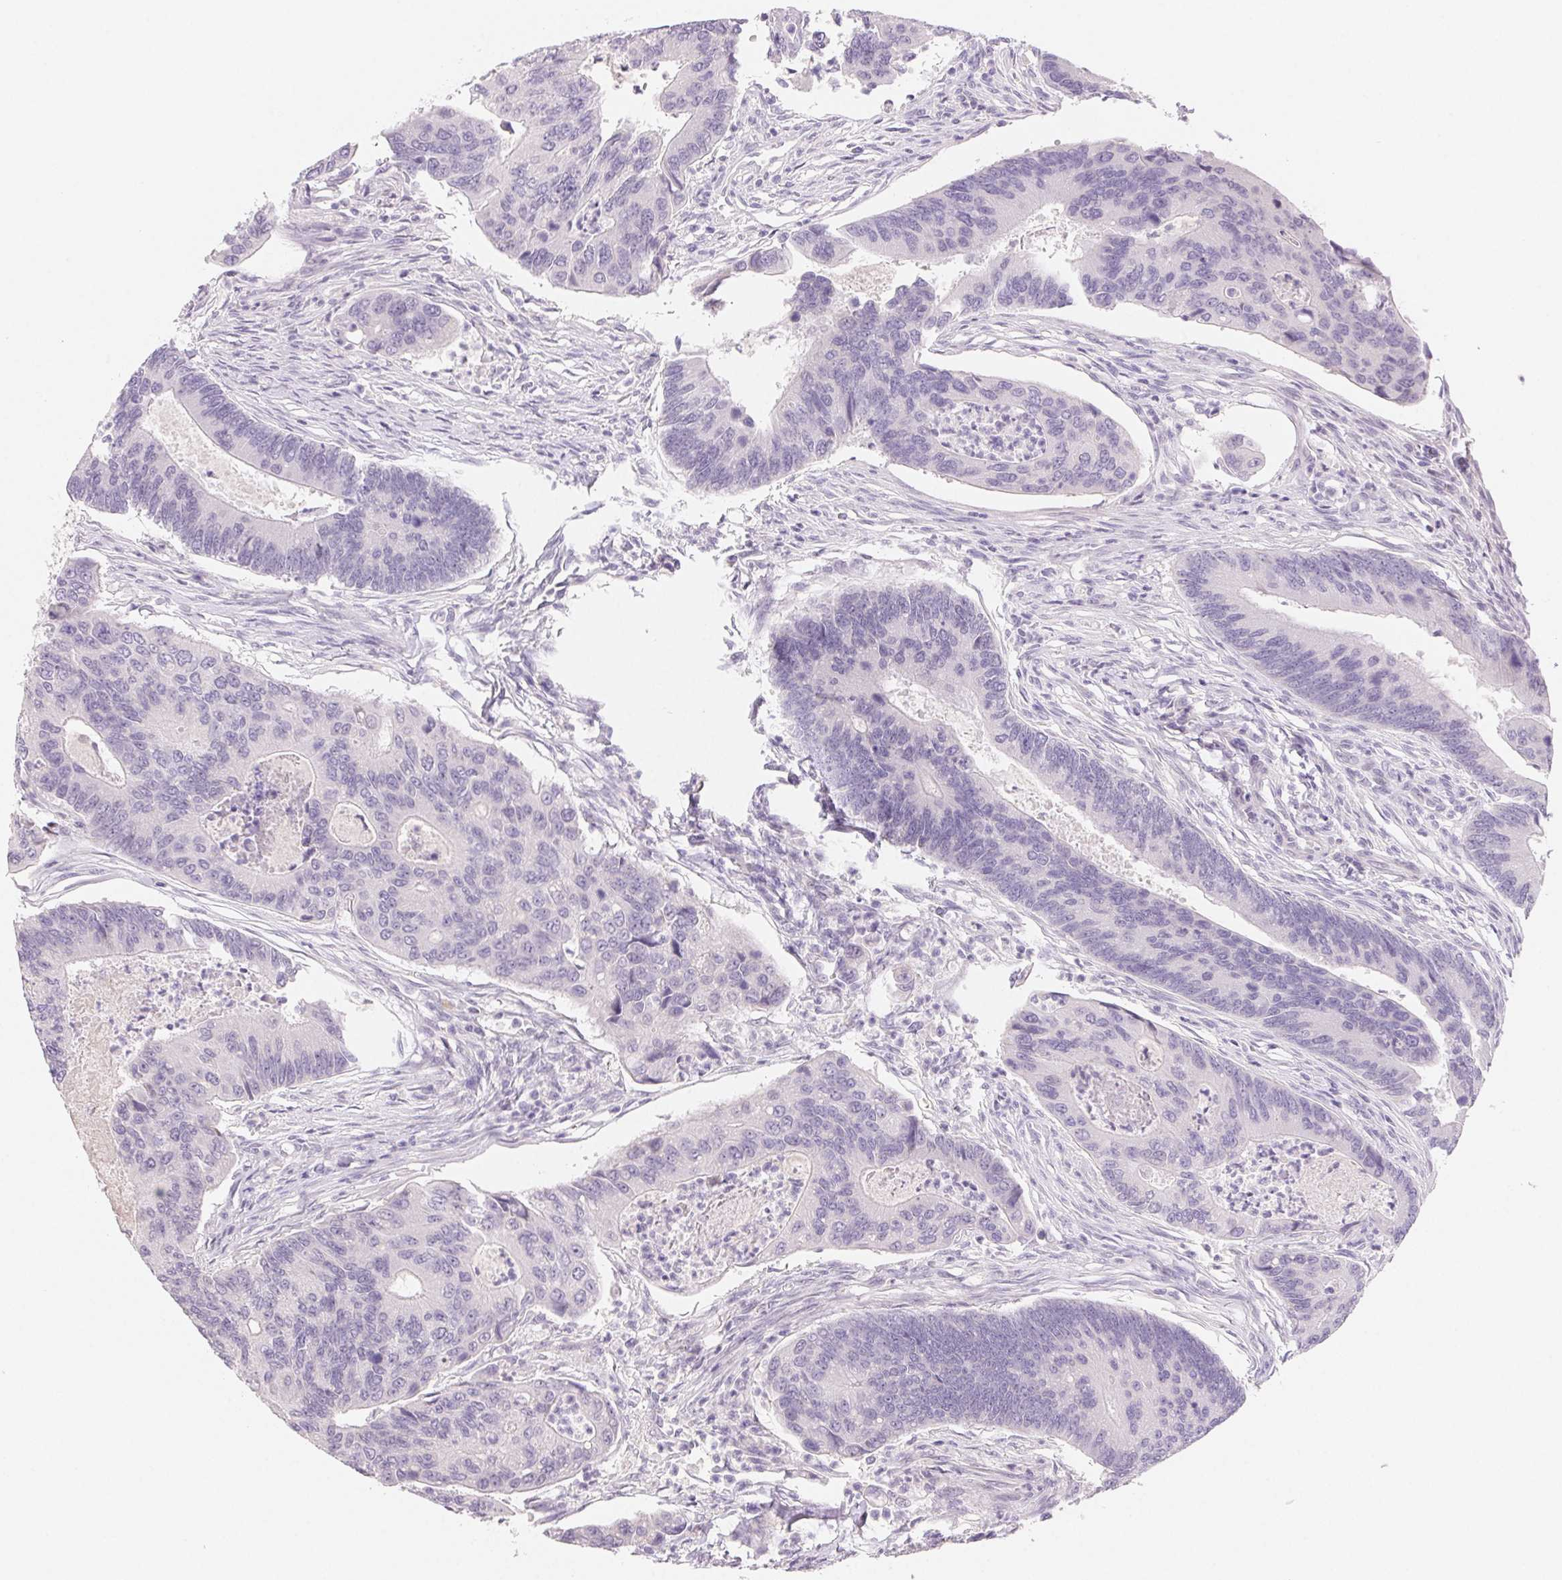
{"staining": {"intensity": "negative", "quantity": "none", "location": "none"}, "tissue": "colorectal cancer", "cell_type": "Tumor cells", "image_type": "cancer", "snomed": [{"axis": "morphology", "description": "Adenocarcinoma, NOS"}, {"axis": "topography", "description": "Colon"}], "caption": "Immunohistochemical staining of human colorectal adenocarcinoma shows no significant expression in tumor cells.", "gene": "BPIFB2", "patient": {"sex": "female", "age": 67}}